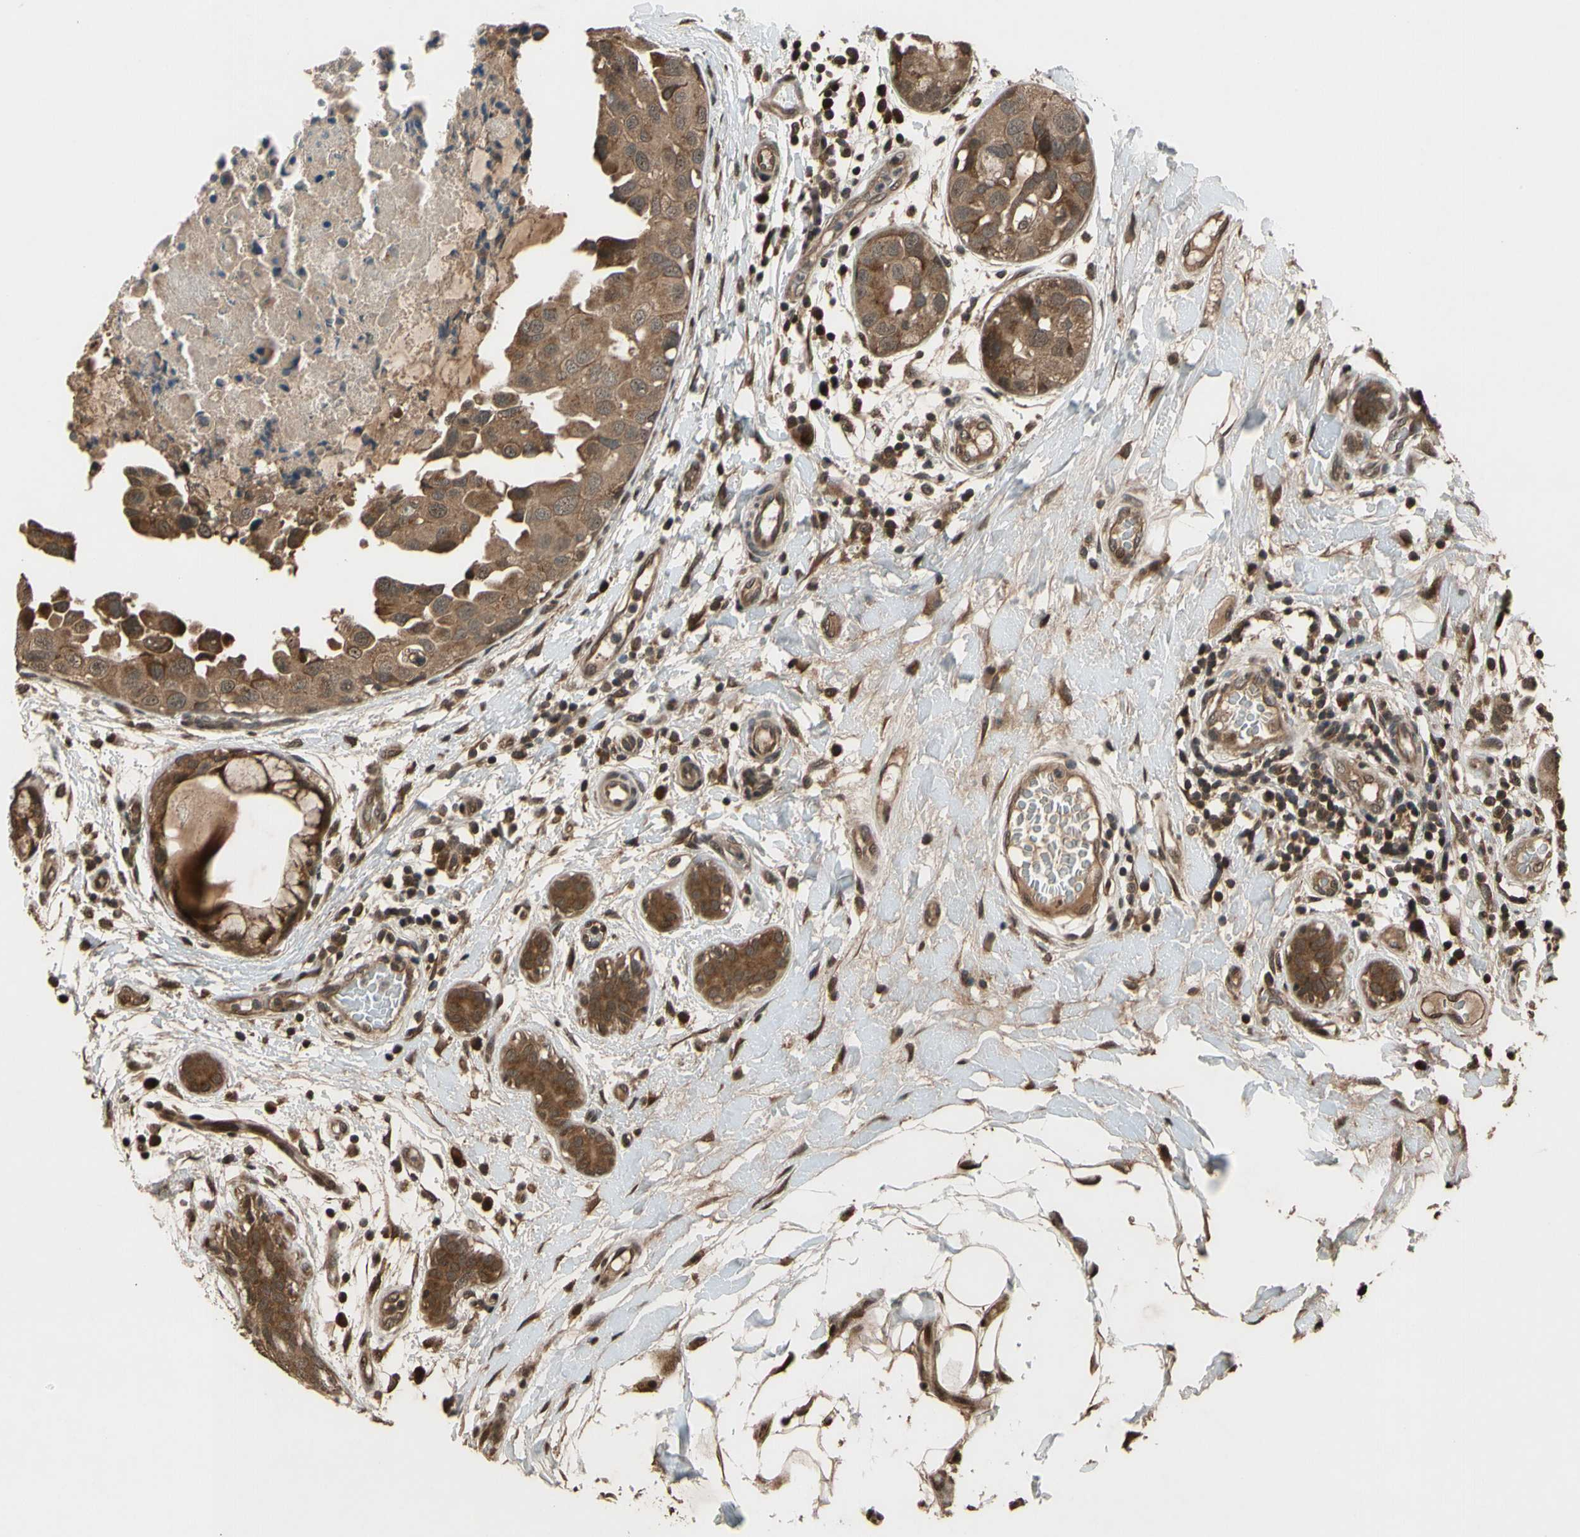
{"staining": {"intensity": "strong", "quantity": ">75%", "location": "cytoplasmic/membranous"}, "tissue": "breast cancer", "cell_type": "Tumor cells", "image_type": "cancer", "snomed": [{"axis": "morphology", "description": "Duct carcinoma"}, {"axis": "topography", "description": "Breast"}], "caption": "Immunohistochemistry (IHC) image of human invasive ductal carcinoma (breast) stained for a protein (brown), which exhibits high levels of strong cytoplasmic/membranous expression in about >75% of tumor cells.", "gene": "TMEM230", "patient": {"sex": "female", "age": 40}}